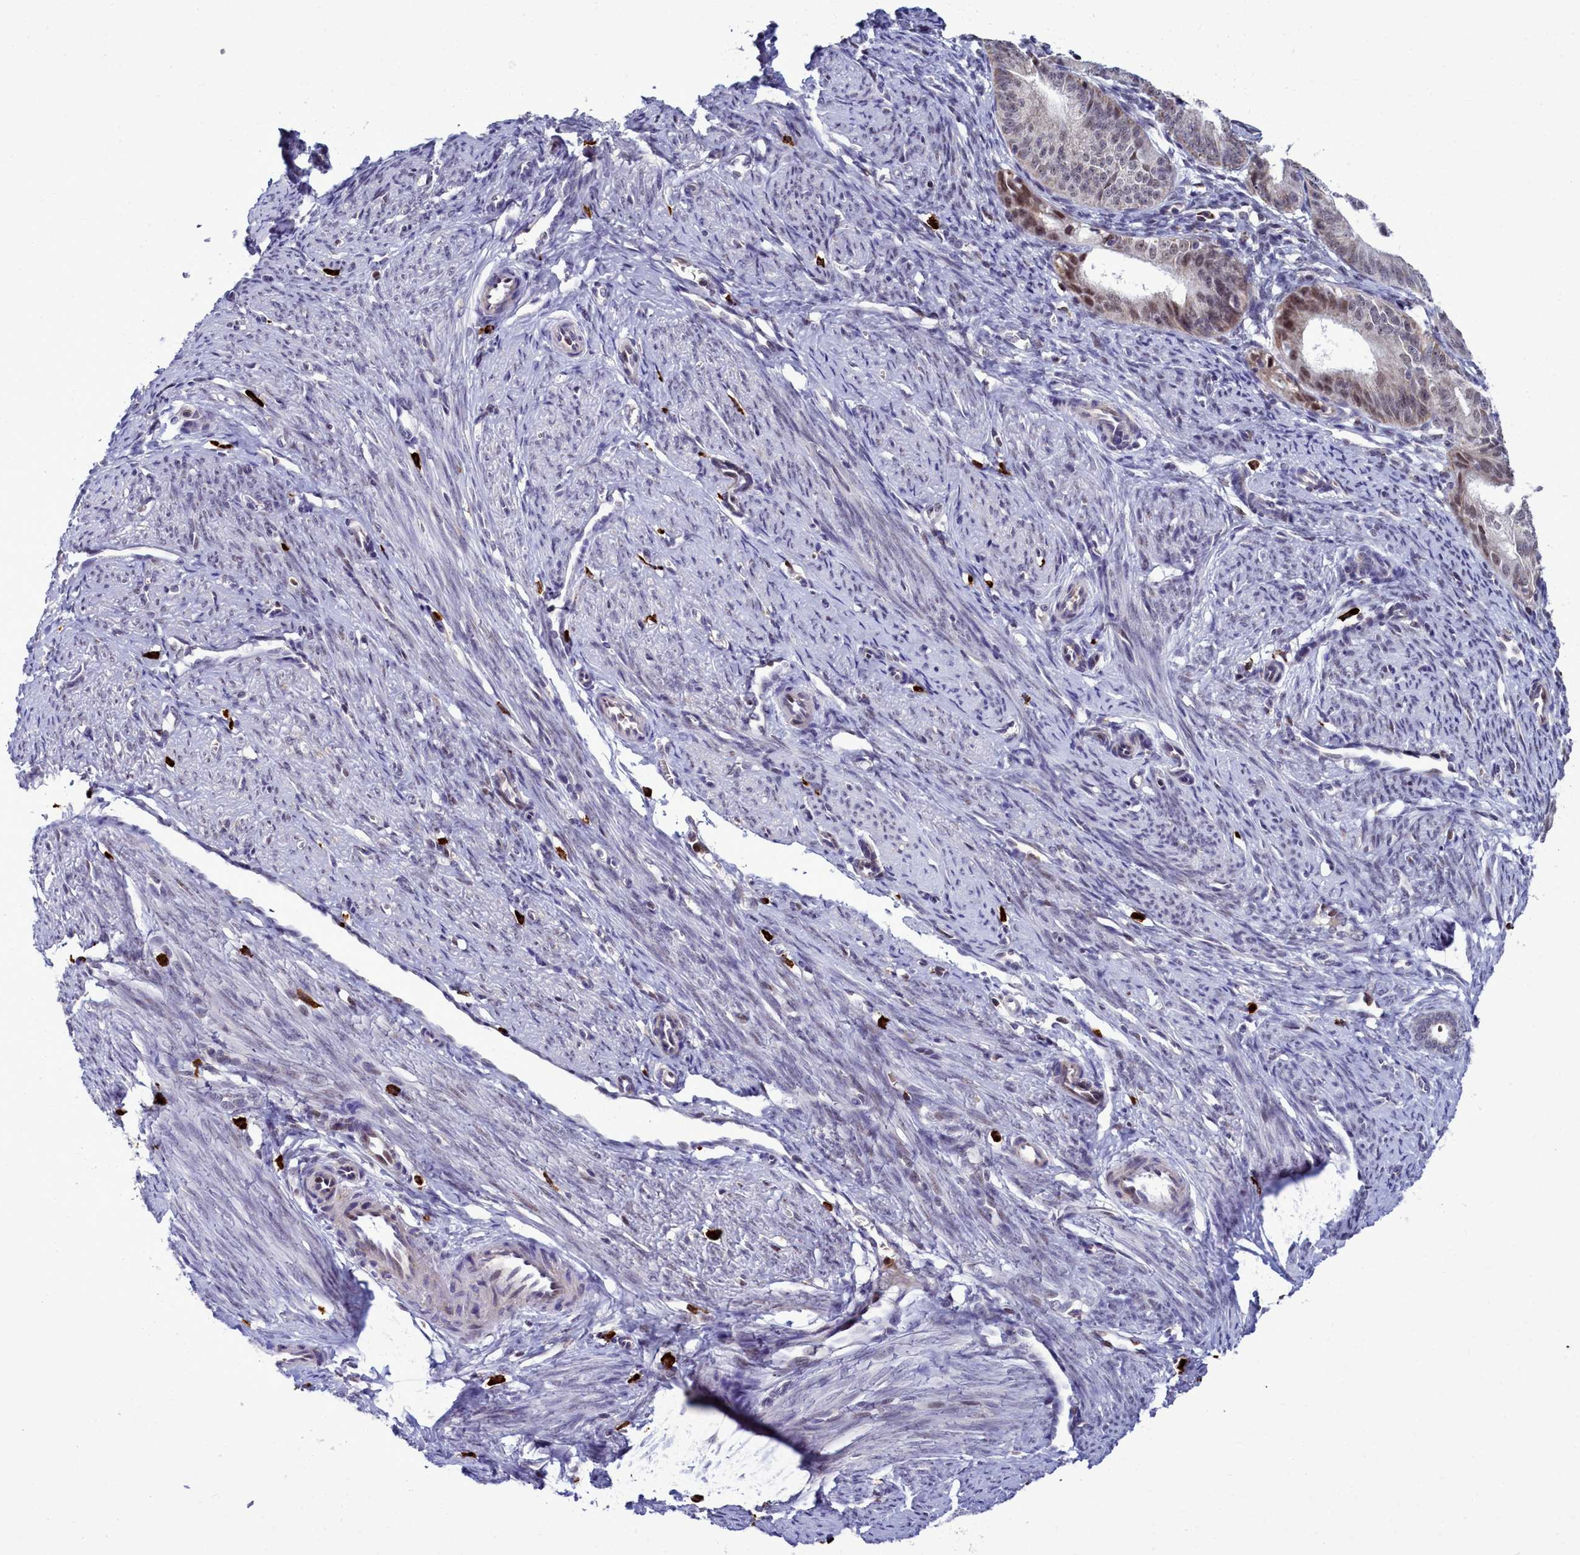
{"staining": {"intensity": "moderate", "quantity": "25%-75%", "location": "cytoplasmic/membranous,nuclear"}, "tissue": "endometrial cancer", "cell_type": "Tumor cells", "image_type": "cancer", "snomed": [{"axis": "morphology", "description": "Adenocarcinoma, NOS"}, {"axis": "topography", "description": "Endometrium"}], "caption": "A micrograph of human endometrial cancer stained for a protein shows moderate cytoplasmic/membranous and nuclear brown staining in tumor cells. The staining was performed using DAB (3,3'-diaminobenzidine), with brown indicating positive protein expression. Nuclei are stained blue with hematoxylin.", "gene": "POM121L2", "patient": {"sex": "female", "age": 51}}